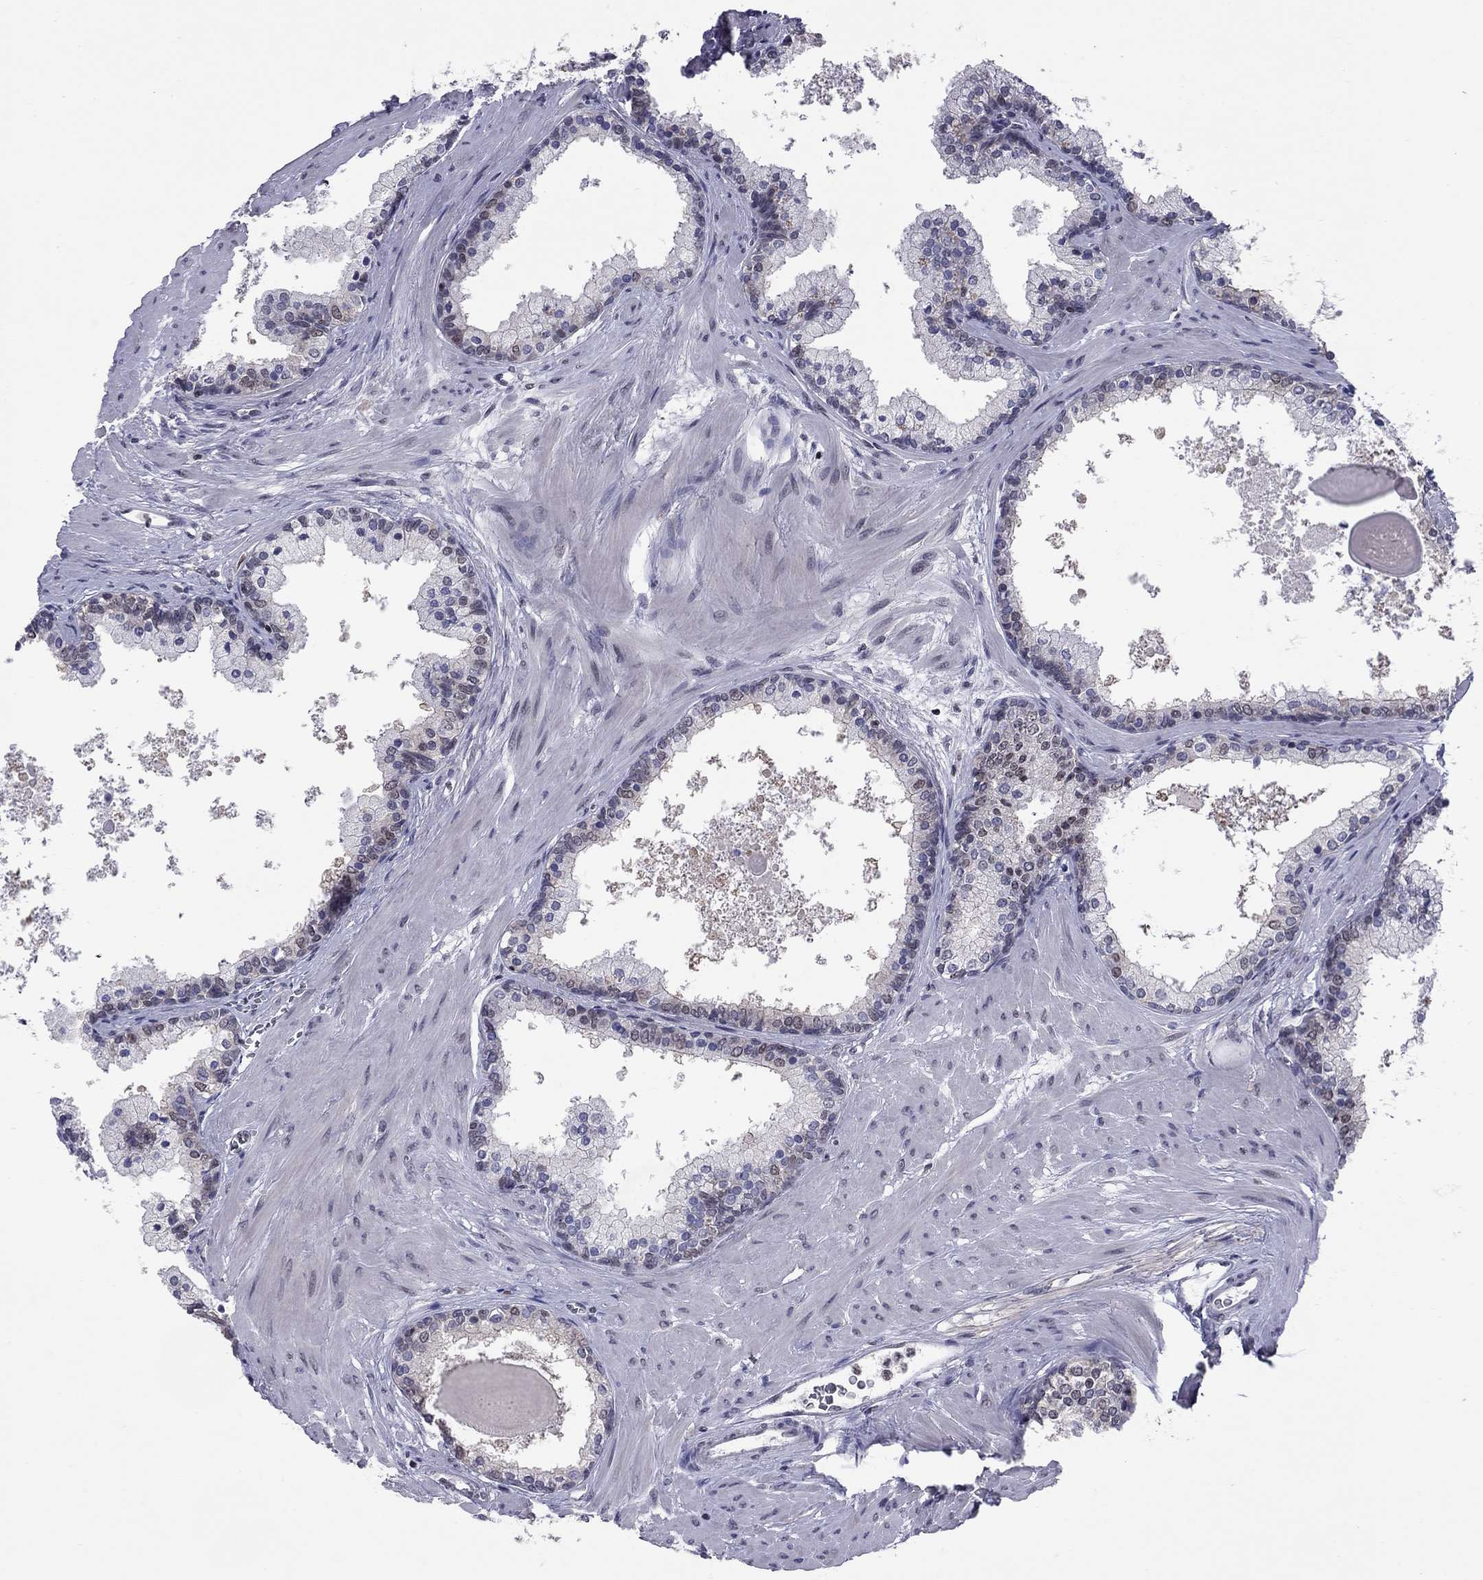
{"staining": {"intensity": "weak", "quantity": "<25%", "location": "nuclear"}, "tissue": "prostate", "cell_type": "Glandular cells", "image_type": "normal", "snomed": [{"axis": "morphology", "description": "Normal tissue, NOS"}, {"axis": "topography", "description": "Prostate"}], "caption": "High power microscopy histopathology image of an immunohistochemistry (IHC) histopathology image of benign prostate, revealing no significant staining in glandular cells.", "gene": "TAF9", "patient": {"sex": "male", "age": 61}}